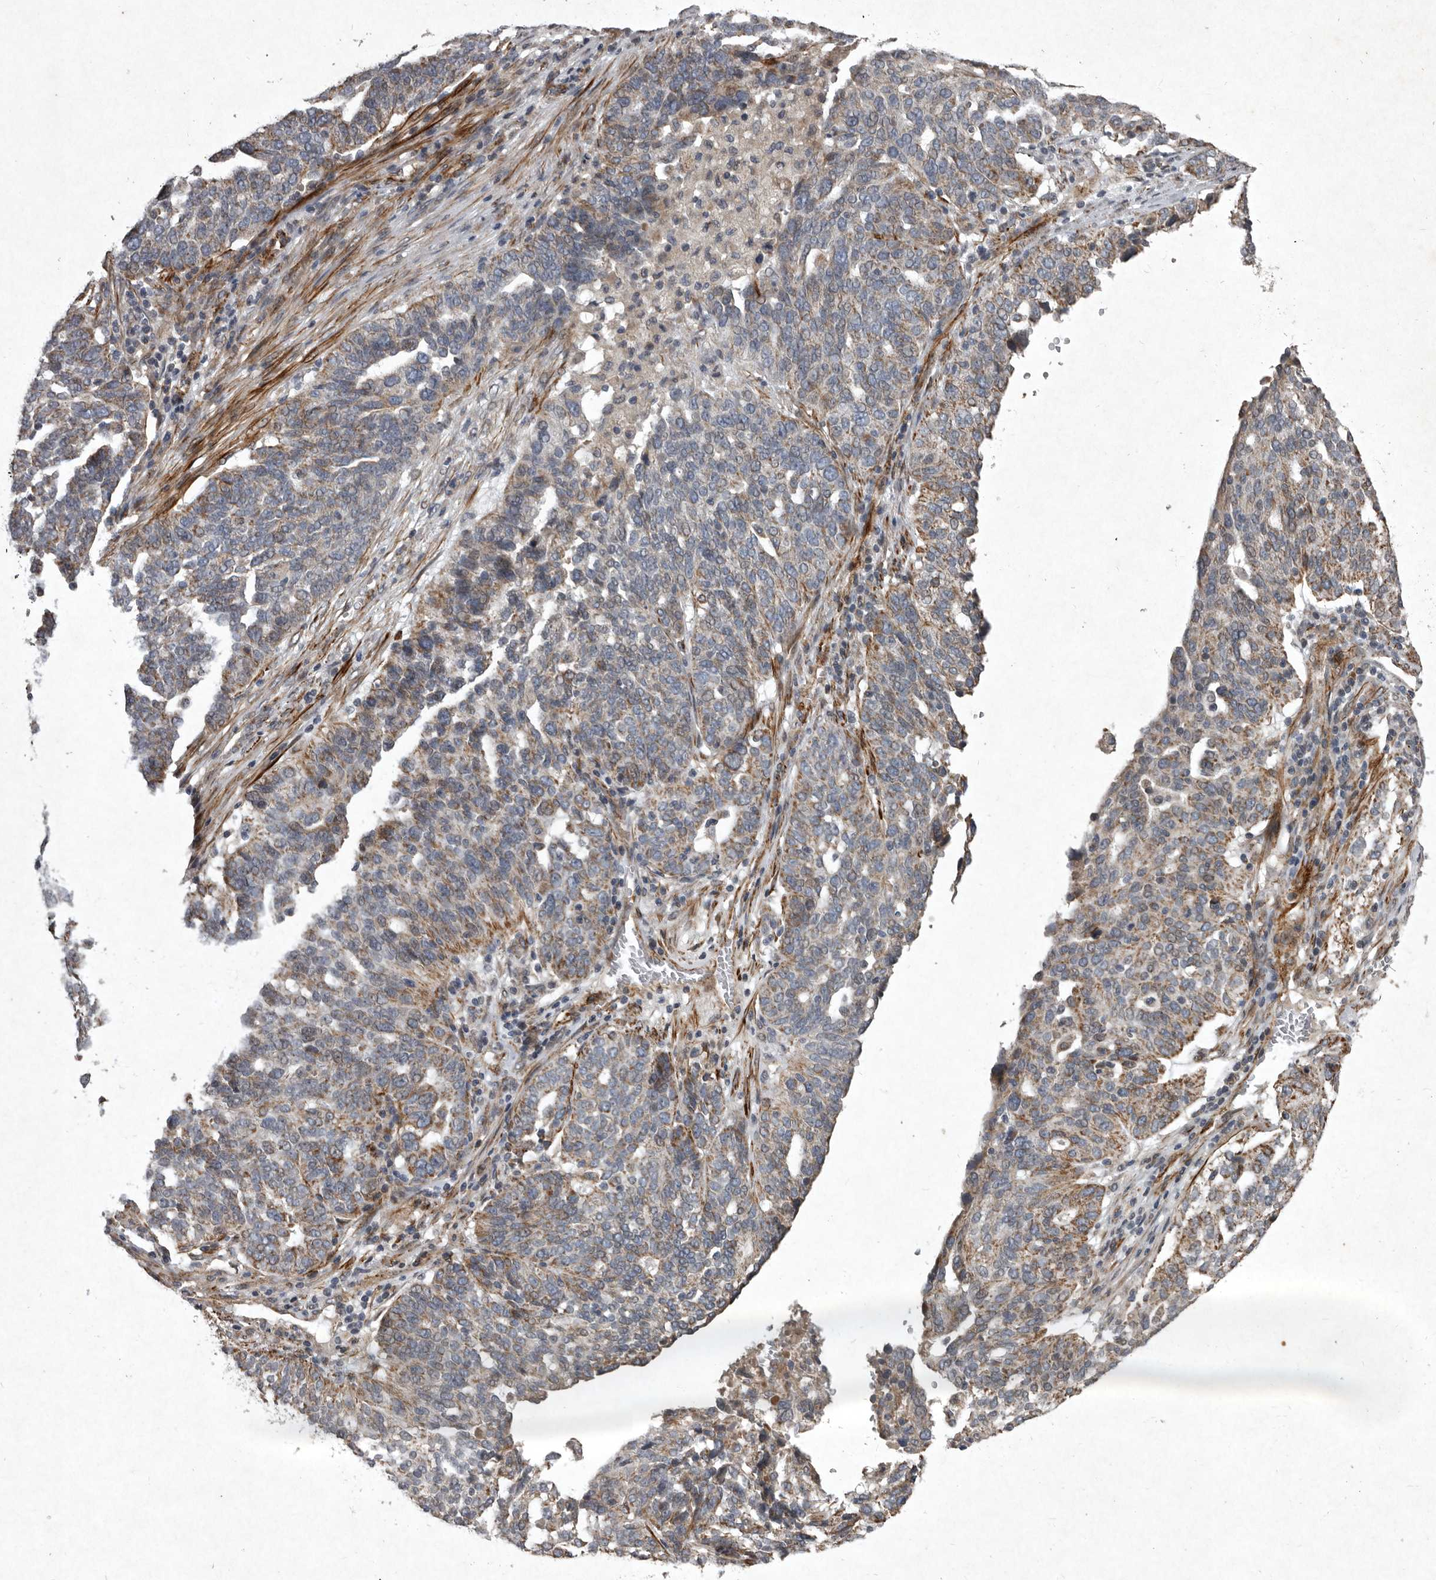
{"staining": {"intensity": "moderate", "quantity": "25%-75%", "location": "cytoplasmic/membranous"}, "tissue": "ovarian cancer", "cell_type": "Tumor cells", "image_type": "cancer", "snomed": [{"axis": "morphology", "description": "Cystadenocarcinoma, serous, NOS"}, {"axis": "topography", "description": "Ovary"}], "caption": "This micrograph exhibits ovarian cancer (serous cystadenocarcinoma) stained with immunohistochemistry to label a protein in brown. The cytoplasmic/membranous of tumor cells show moderate positivity for the protein. Nuclei are counter-stained blue.", "gene": "MRPS15", "patient": {"sex": "female", "age": 59}}